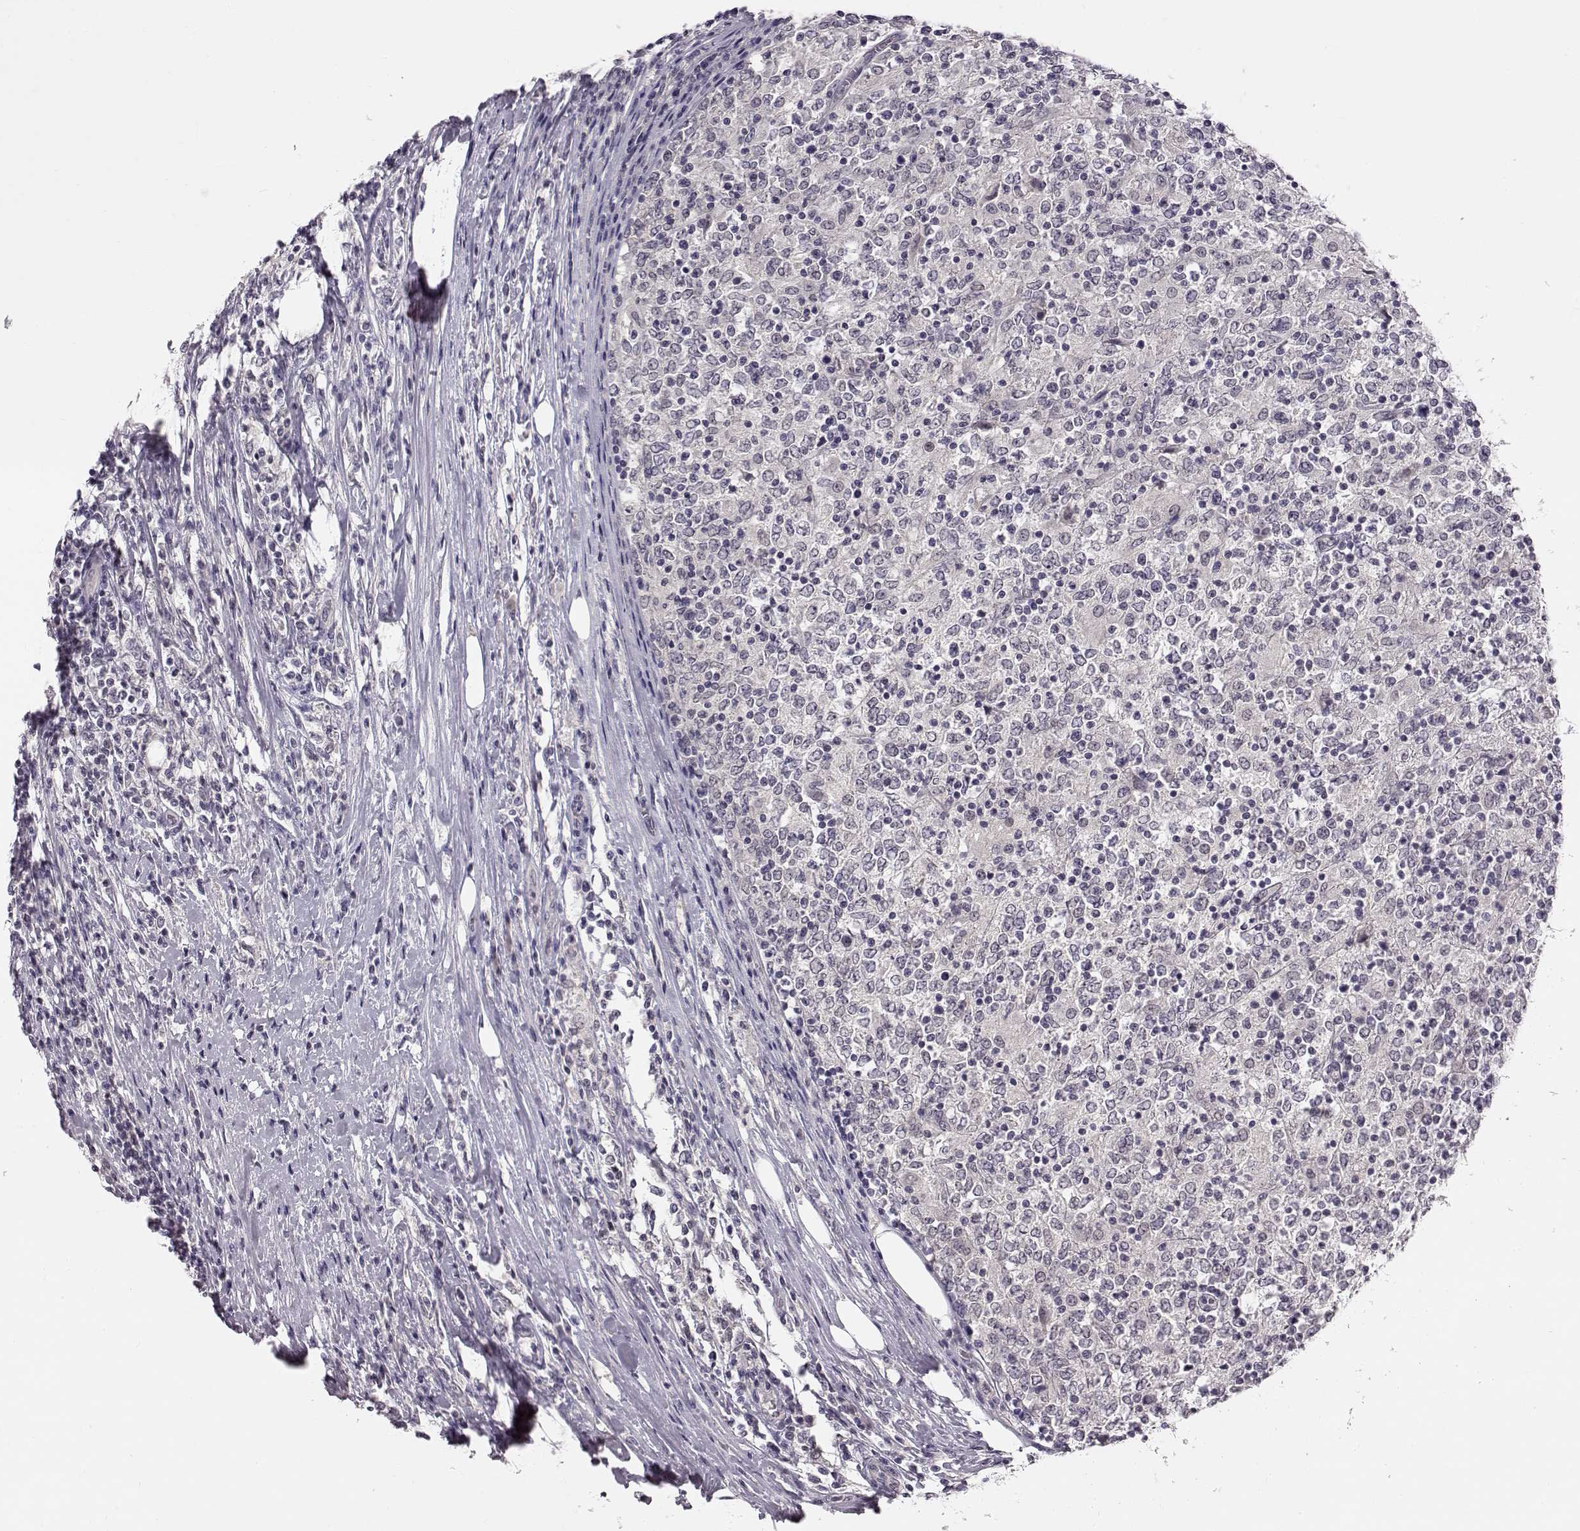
{"staining": {"intensity": "negative", "quantity": "none", "location": "none"}, "tissue": "lymphoma", "cell_type": "Tumor cells", "image_type": "cancer", "snomed": [{"axis": "morphology", "description": "Malignant lymphoma, non-Hodgkin's type, High grade"}, {"axis": "topography", "description": "Lymph node"}], "caption": "This histopathology image is of high-grade malignant lymphoma, non-Hodgkin's type stained with immunohistochemistry to label a protein in brown with the nuclei are counter-stained blue. There is no positivity in tumor cells. Brightfield microscopy of immunohistochemistry stained with DAB (brown) and hematoxylin (blue), captured at high magnification.", "gene": "C10orf62", "patient": {"sex": "female", "age": 84}}